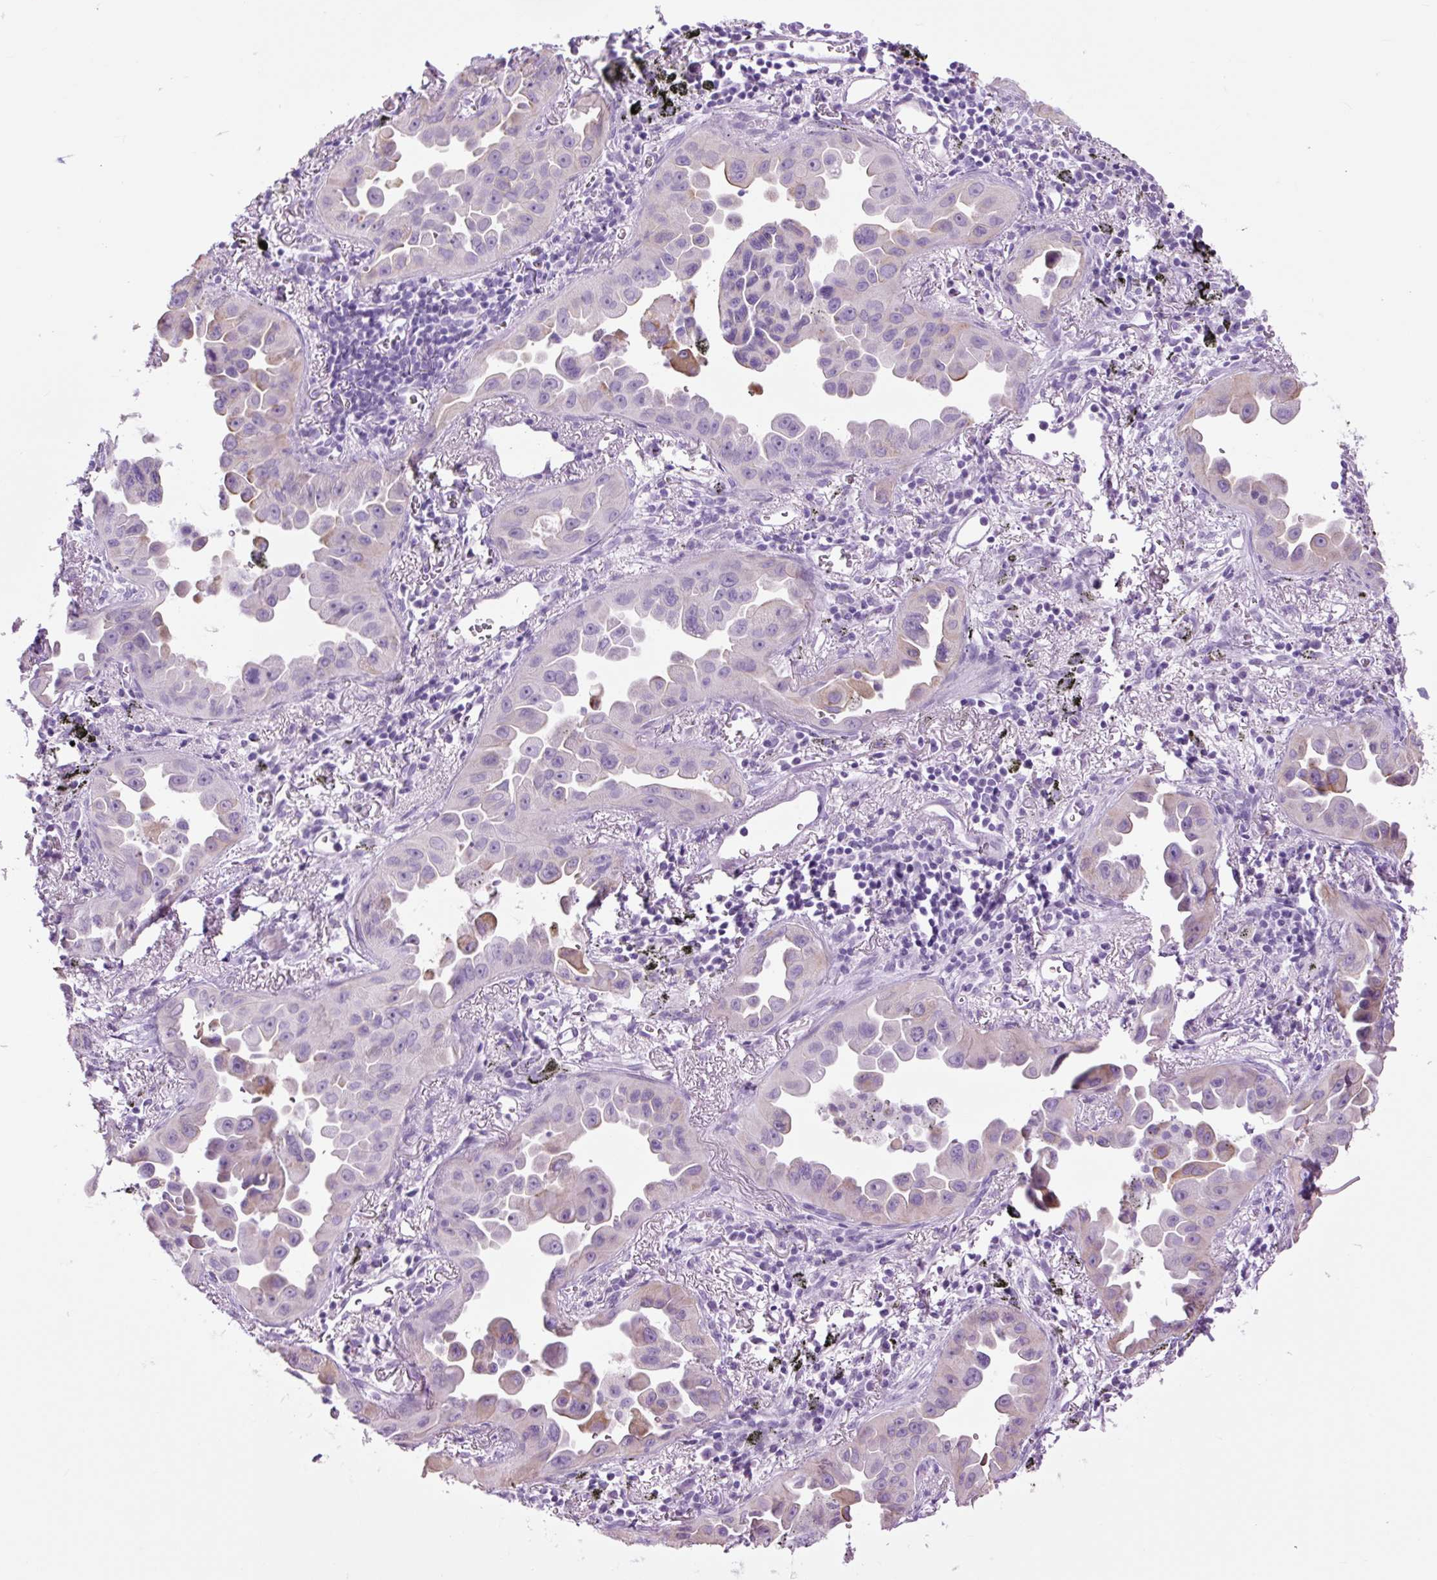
{"staining": {"intensity": "negative", "quantity": "none", "location": "none"}, "tissue": "lung cancer", "cell_type": "Tumor cells", "image_type": "cancer", "snomed": [{"axis": "morphology", "description": "Adenocarcinoma, NOS"}, {"axis": "topography", "description": "Lung"}], "caption": "A micrograph of adenocarcinoma (lung) stained for a protein displays no brown staining in tumor cells. Brightfield microscopy of immunohistochemistry stained with DAB (brown) and hematoxylin (blue), captured at high magnification.", "gene": "TFF2", "patient": {"sex": "male", "age": 68}}